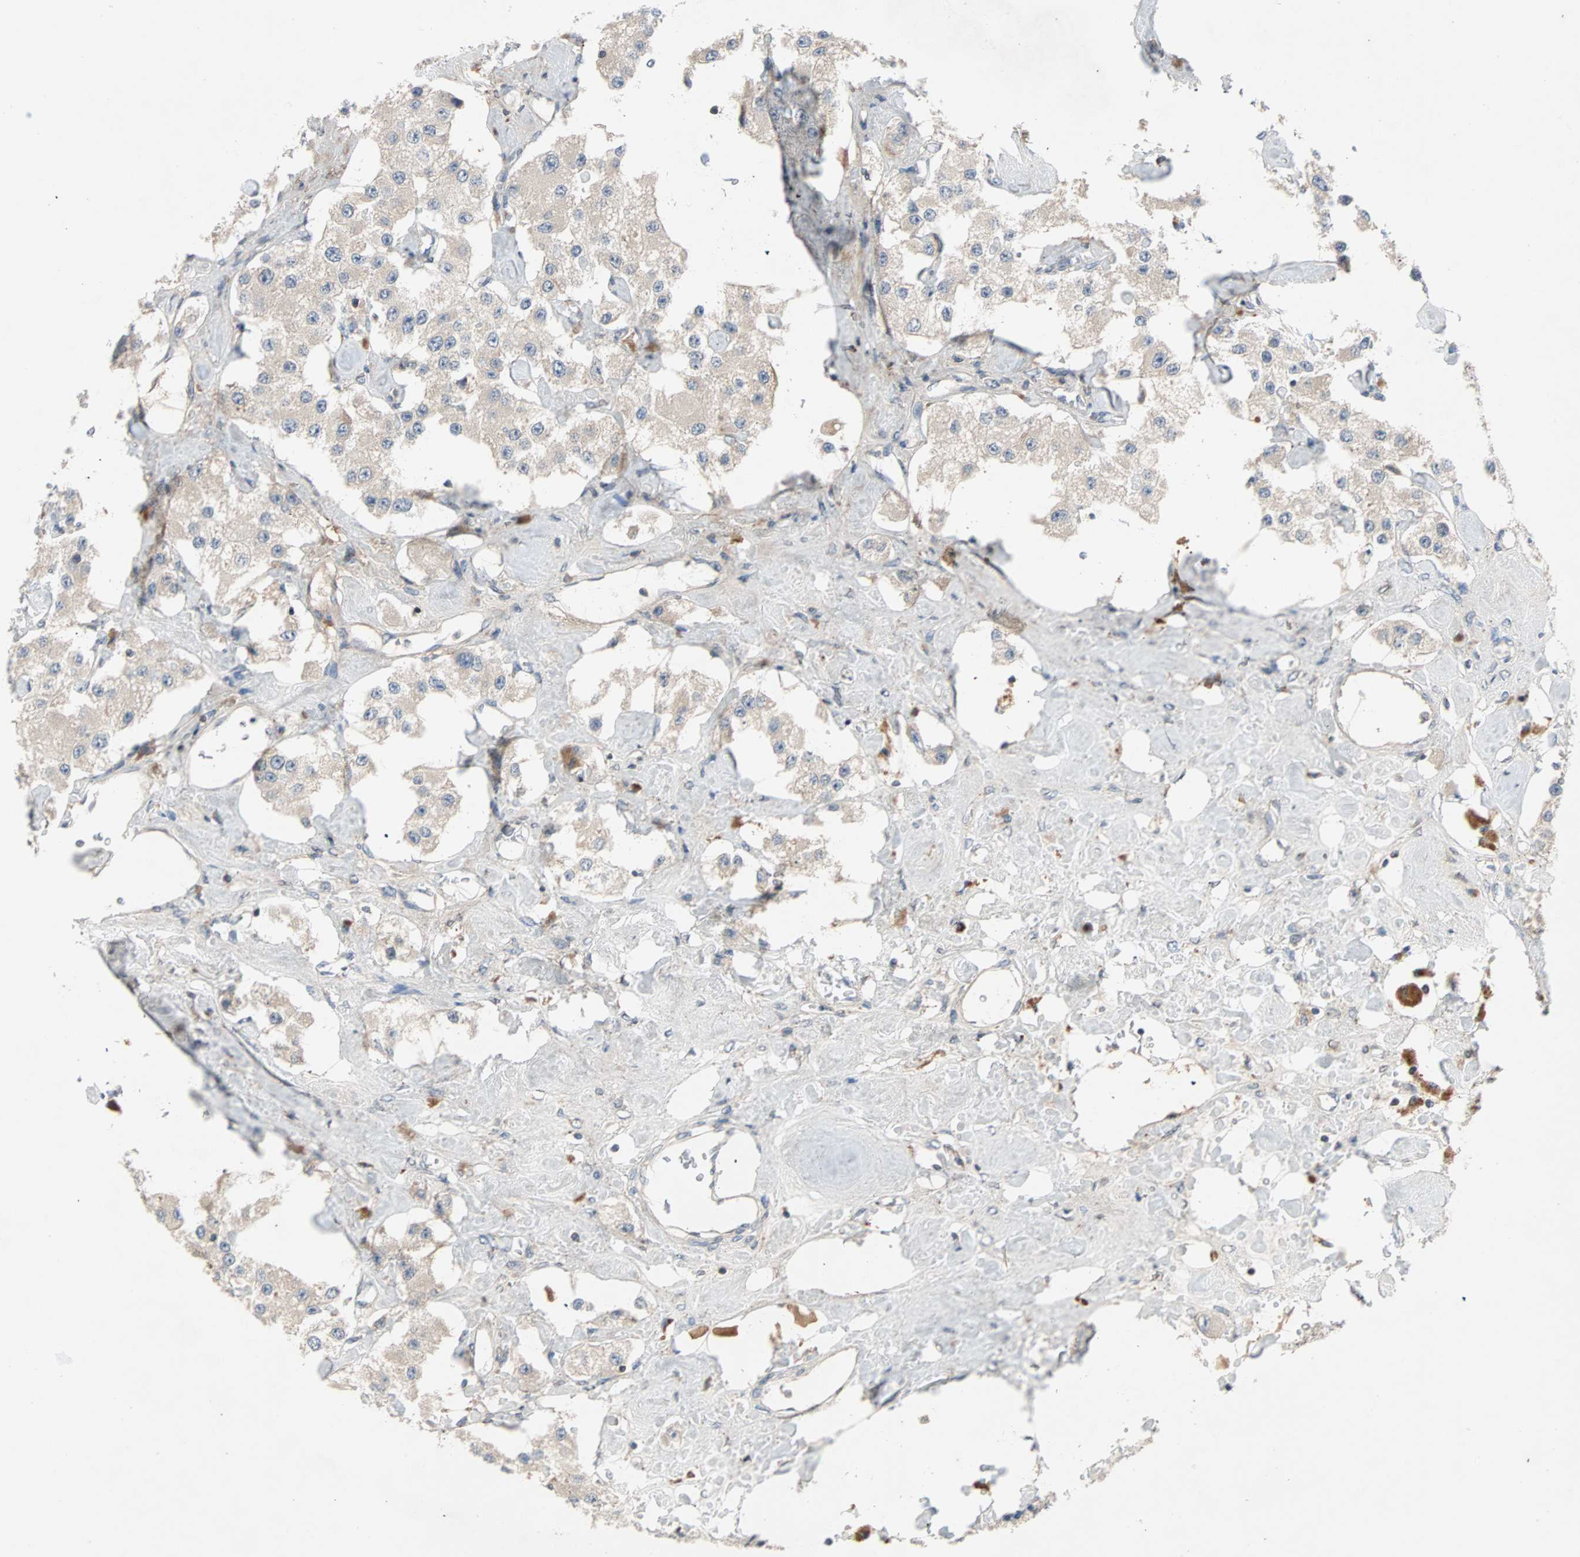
{"staining": {"intensity": "negative", "quantity": "none", "location": "none"}, "tissue": "carcinoid", "cell_type": "Tumor cells", "image_type": "cancer", "snomed": [{"axis": "morphology", "description": "Carcinoid, malignant, NOS"}, {"axis": "topography", "description": "Pancreas"}], "caption": "The histopathology image demonstrates no staining of tumor cells in carcinoid (malignant).", "gene": "MAP4K1", "patient": {"sex": "male", "age": 41}}